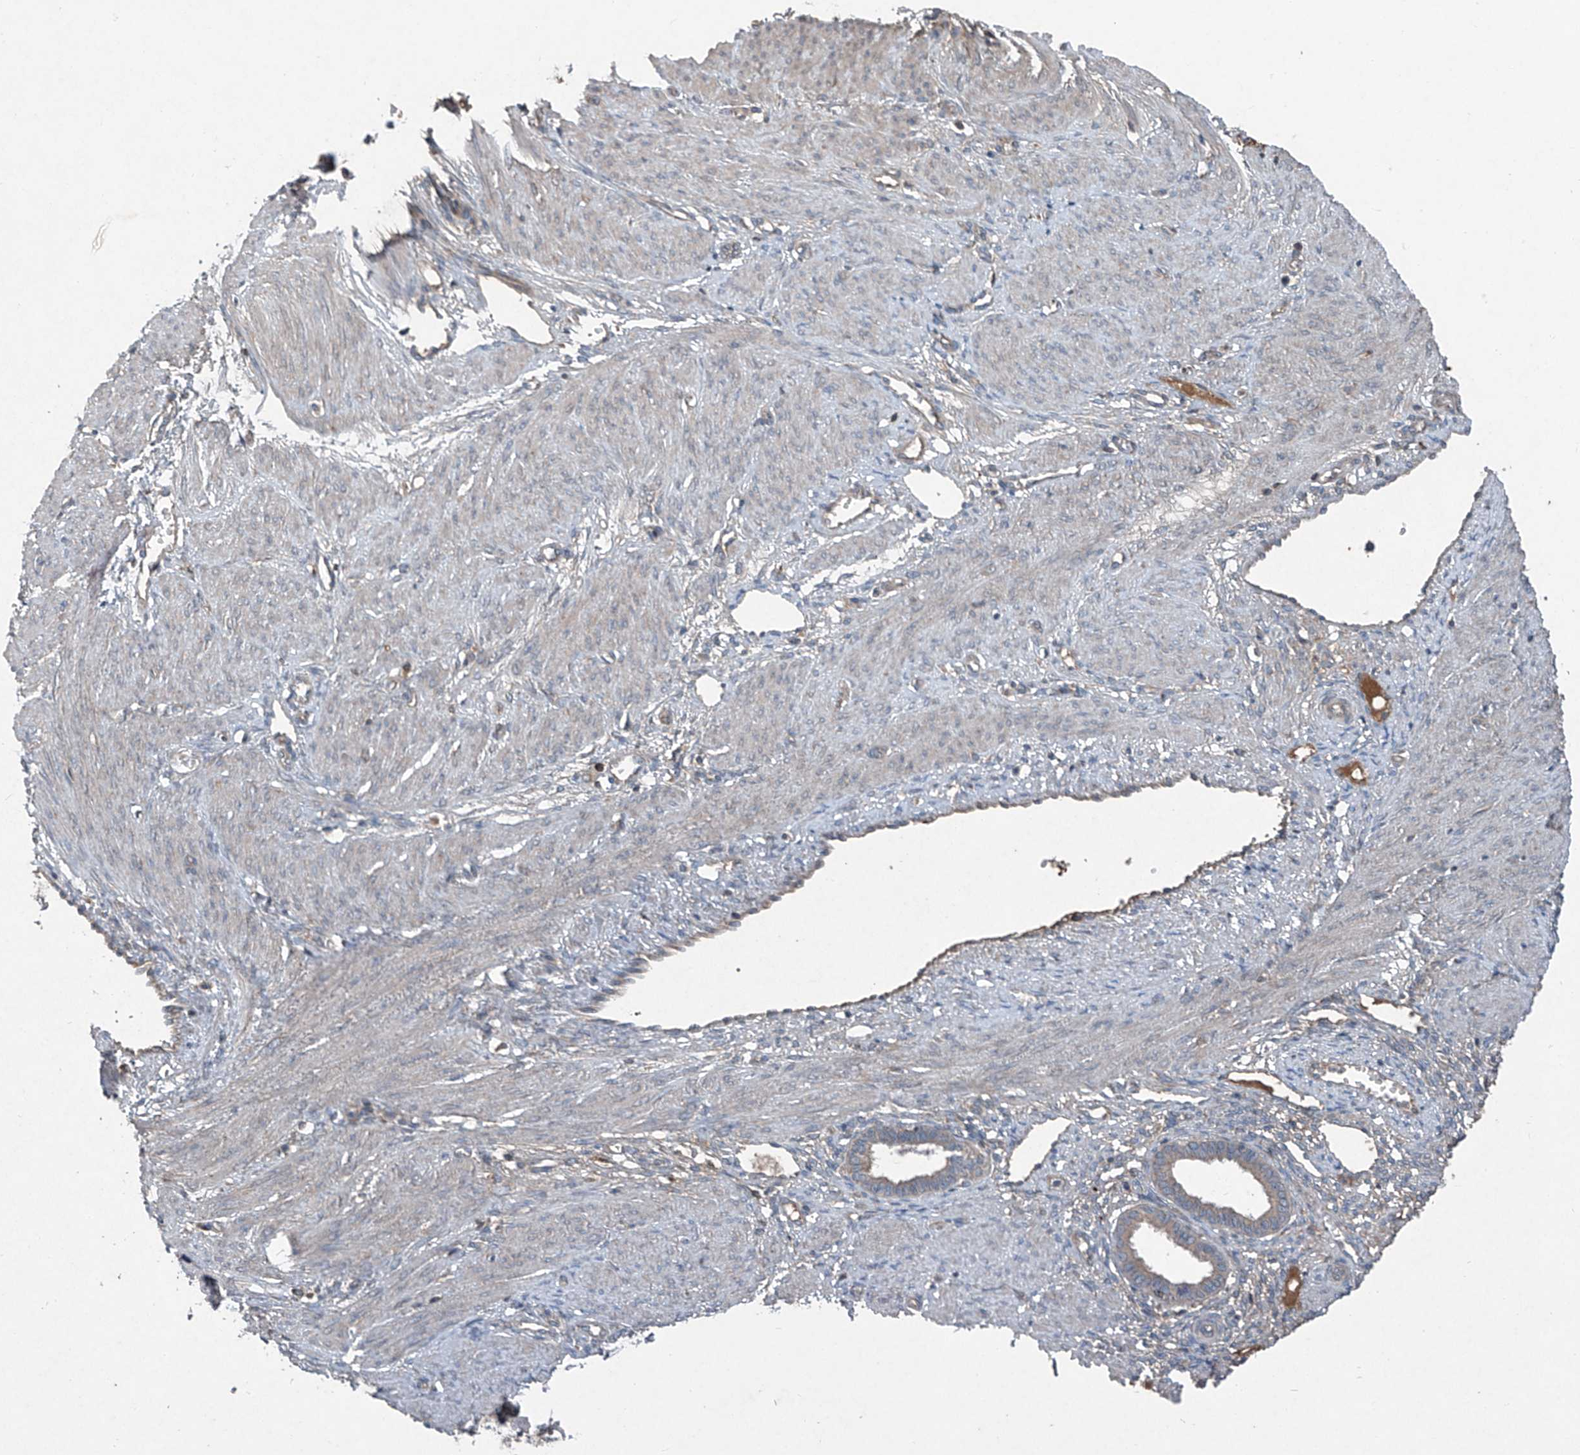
{"staining": {"intensity": "negative", "quantity": "none", "location": "none"}, "tissue": "endometrium", "cell_type": "Cells in endometrial stroma", "image_type": "normal", "snomed": [{"axis": "morphology", "description": "Normal tissue, NOS"}, {"axis": "topography", "description": "Endometrium"}], "caption": "IHC of unremarkable endometrium reveals no positivity in cells in endometrial stroma.", "gene": "FOXRED2", "patient": {"sex": "female", "age": 33}}